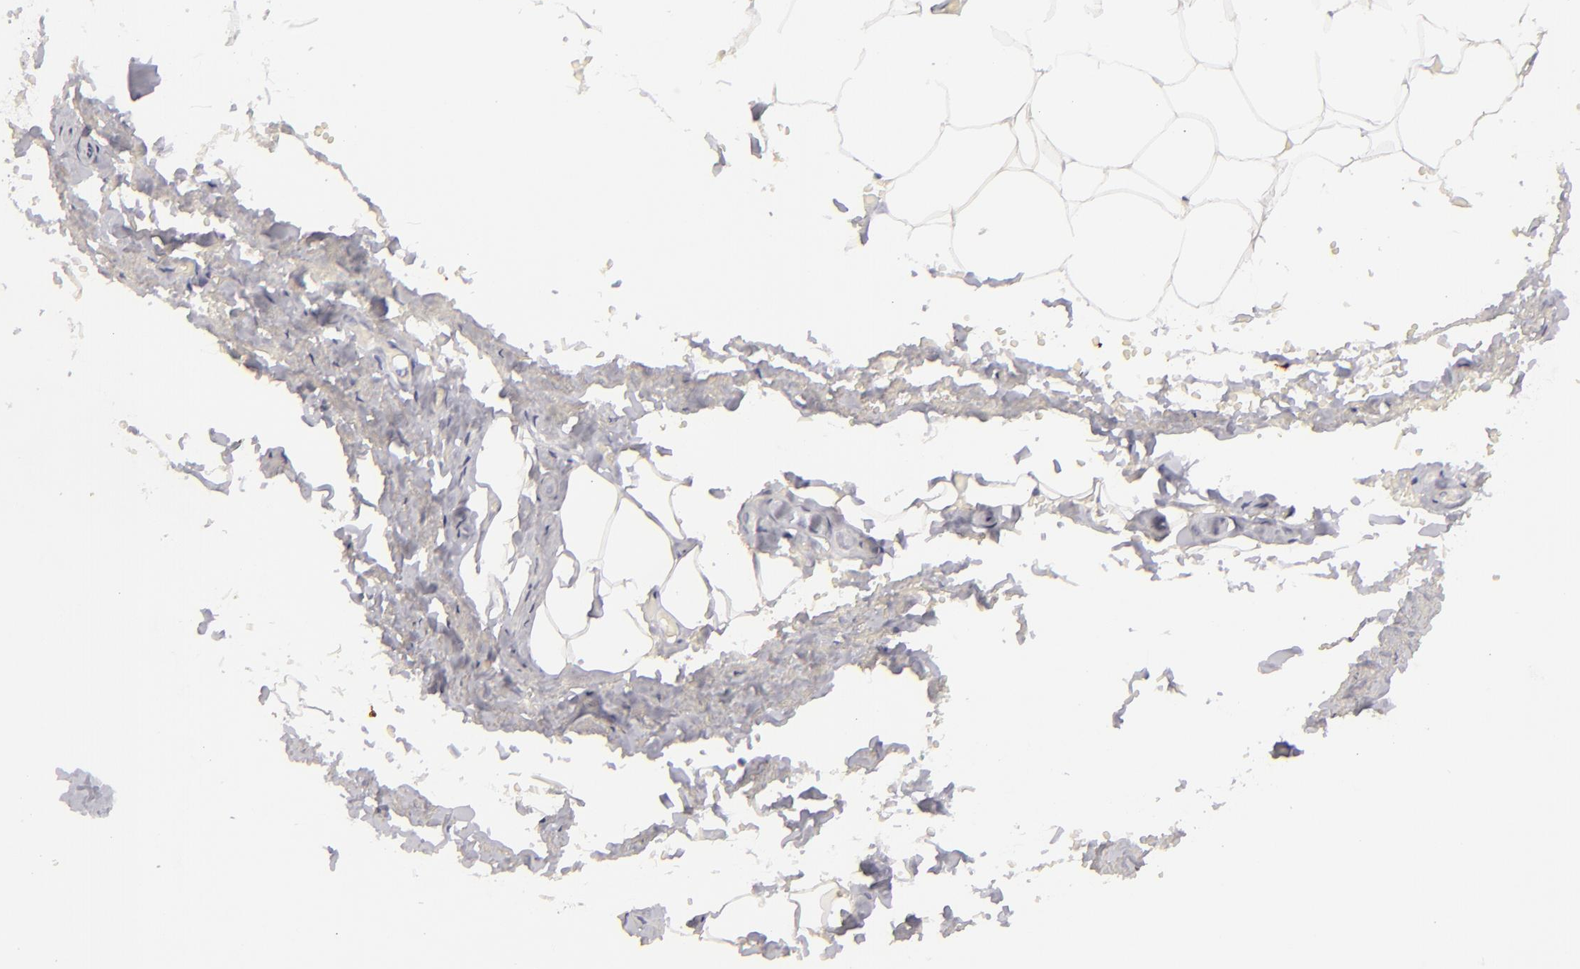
{"staining": {"intensity": "negative", "quantity": "none", "location": "none"}, "tissue": "adipose tissue", "cell_type": "Adipocytes", "image_type": "normal", "snomed": [{"axis": "morphology", "description": "Normal tissue, NOS"}, {"axis": "topography", "description": "Soft tissue"}, {"axis": "topography", "description": "Peripheral nerve tissue"}], "caption": "Immunohistochemical staining of normal adipose tissue exhibits no significant positivity in adipocytes. Nuclei are stained in blue.", "gene": "C9", "patient": {"sex": "female", "age": 68}}